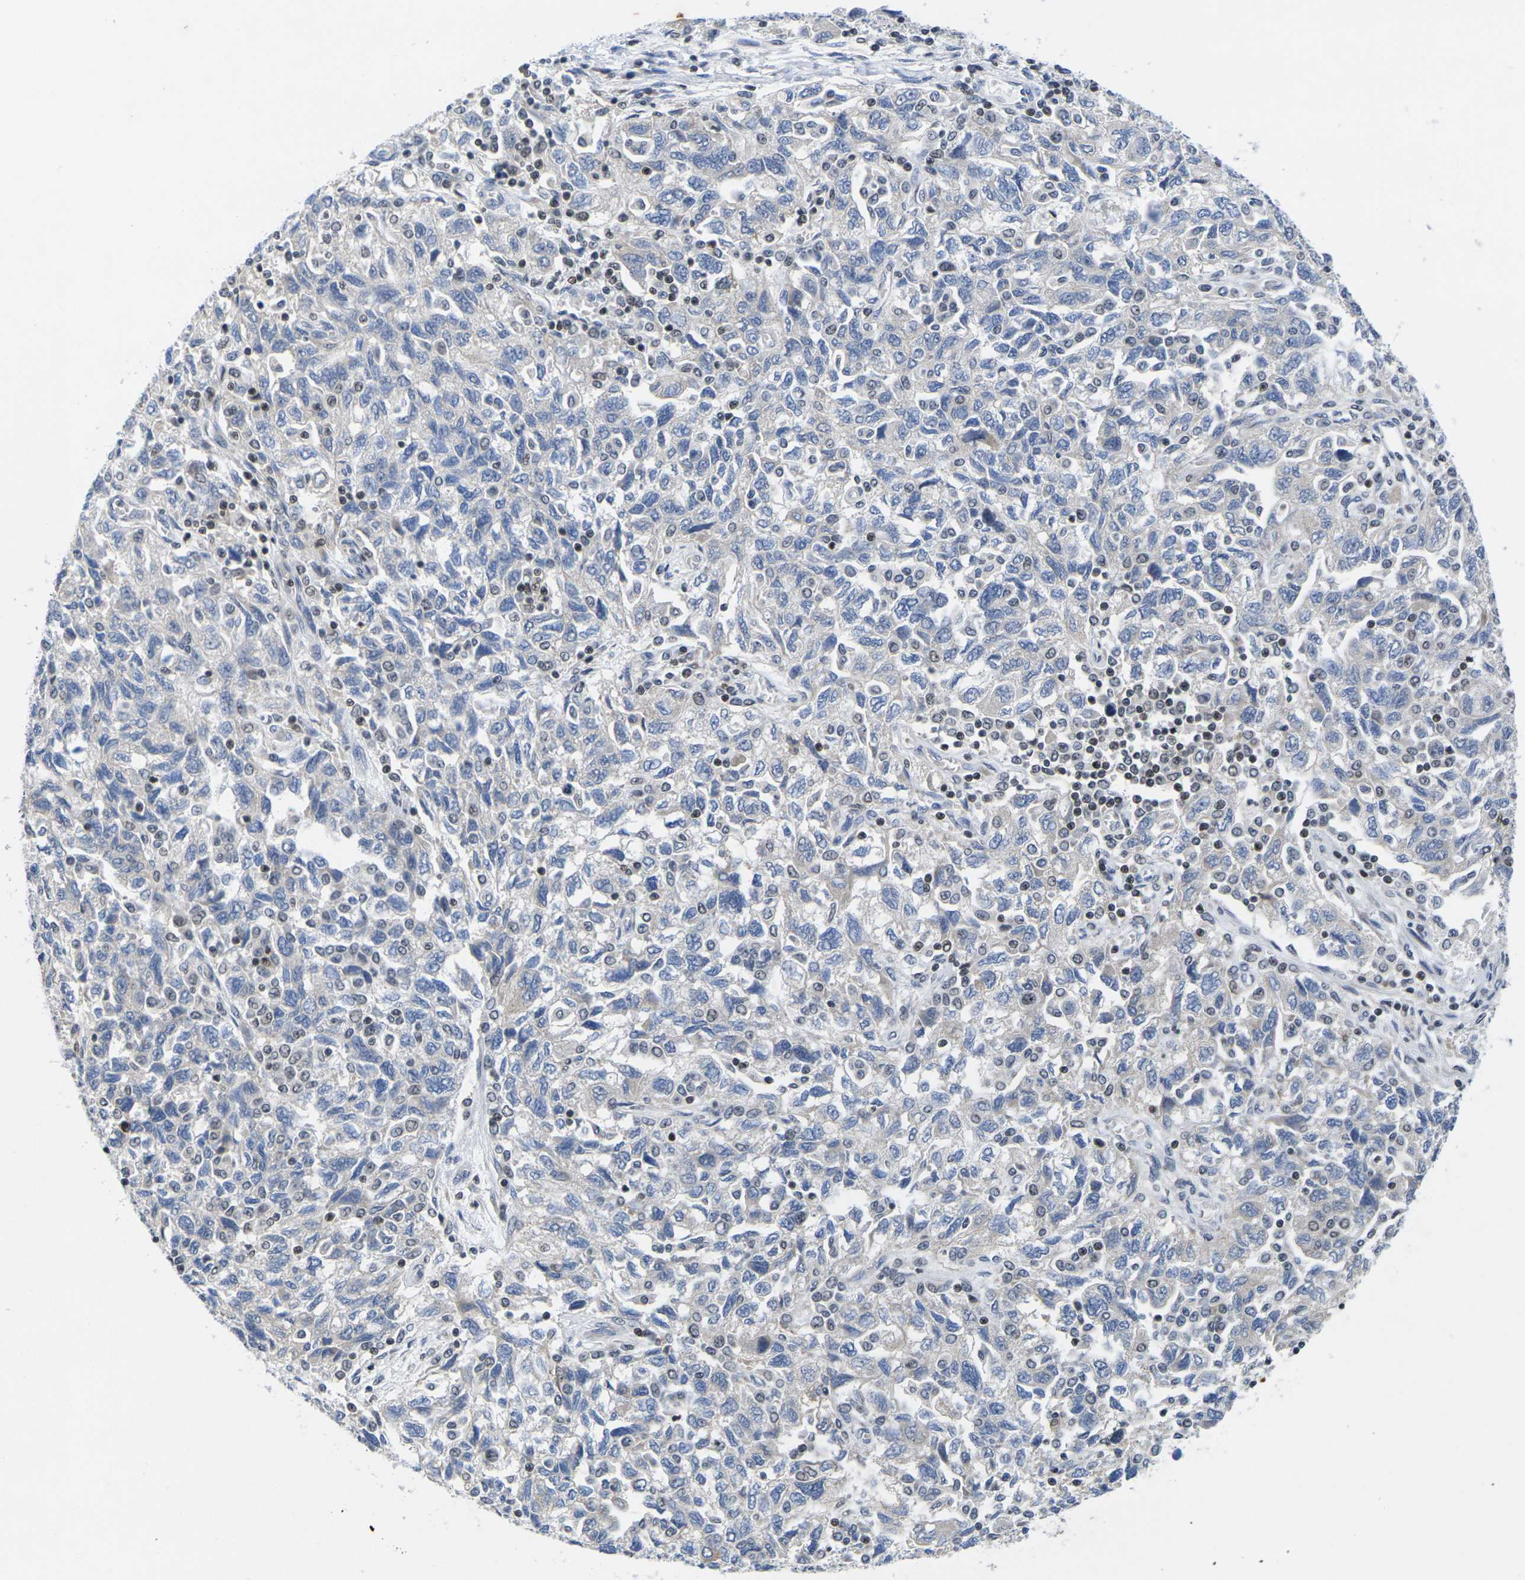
{"staining": {"intensity": "negative", "quantity": "none", "location": "none"}, "tissue": "ovarian cancer", "cell_type": "Tumor cells", "image_type": "cancer", "snomed": [{"axis": "morphology", "description": "Carcinoma, NOS"}, {"axis": "morphology", "description": "Cystadenocarcinoma, serous, NOS"}, {"axis": "topography", "description": "Ovary"}], "caption": "An image of serous cystadenocarcinoma (ovarian) stained for a protein exhibits no brown staining in tumor cells.", "gene": "IKZF1", "patient": {"sex": "female", "age": 69}}